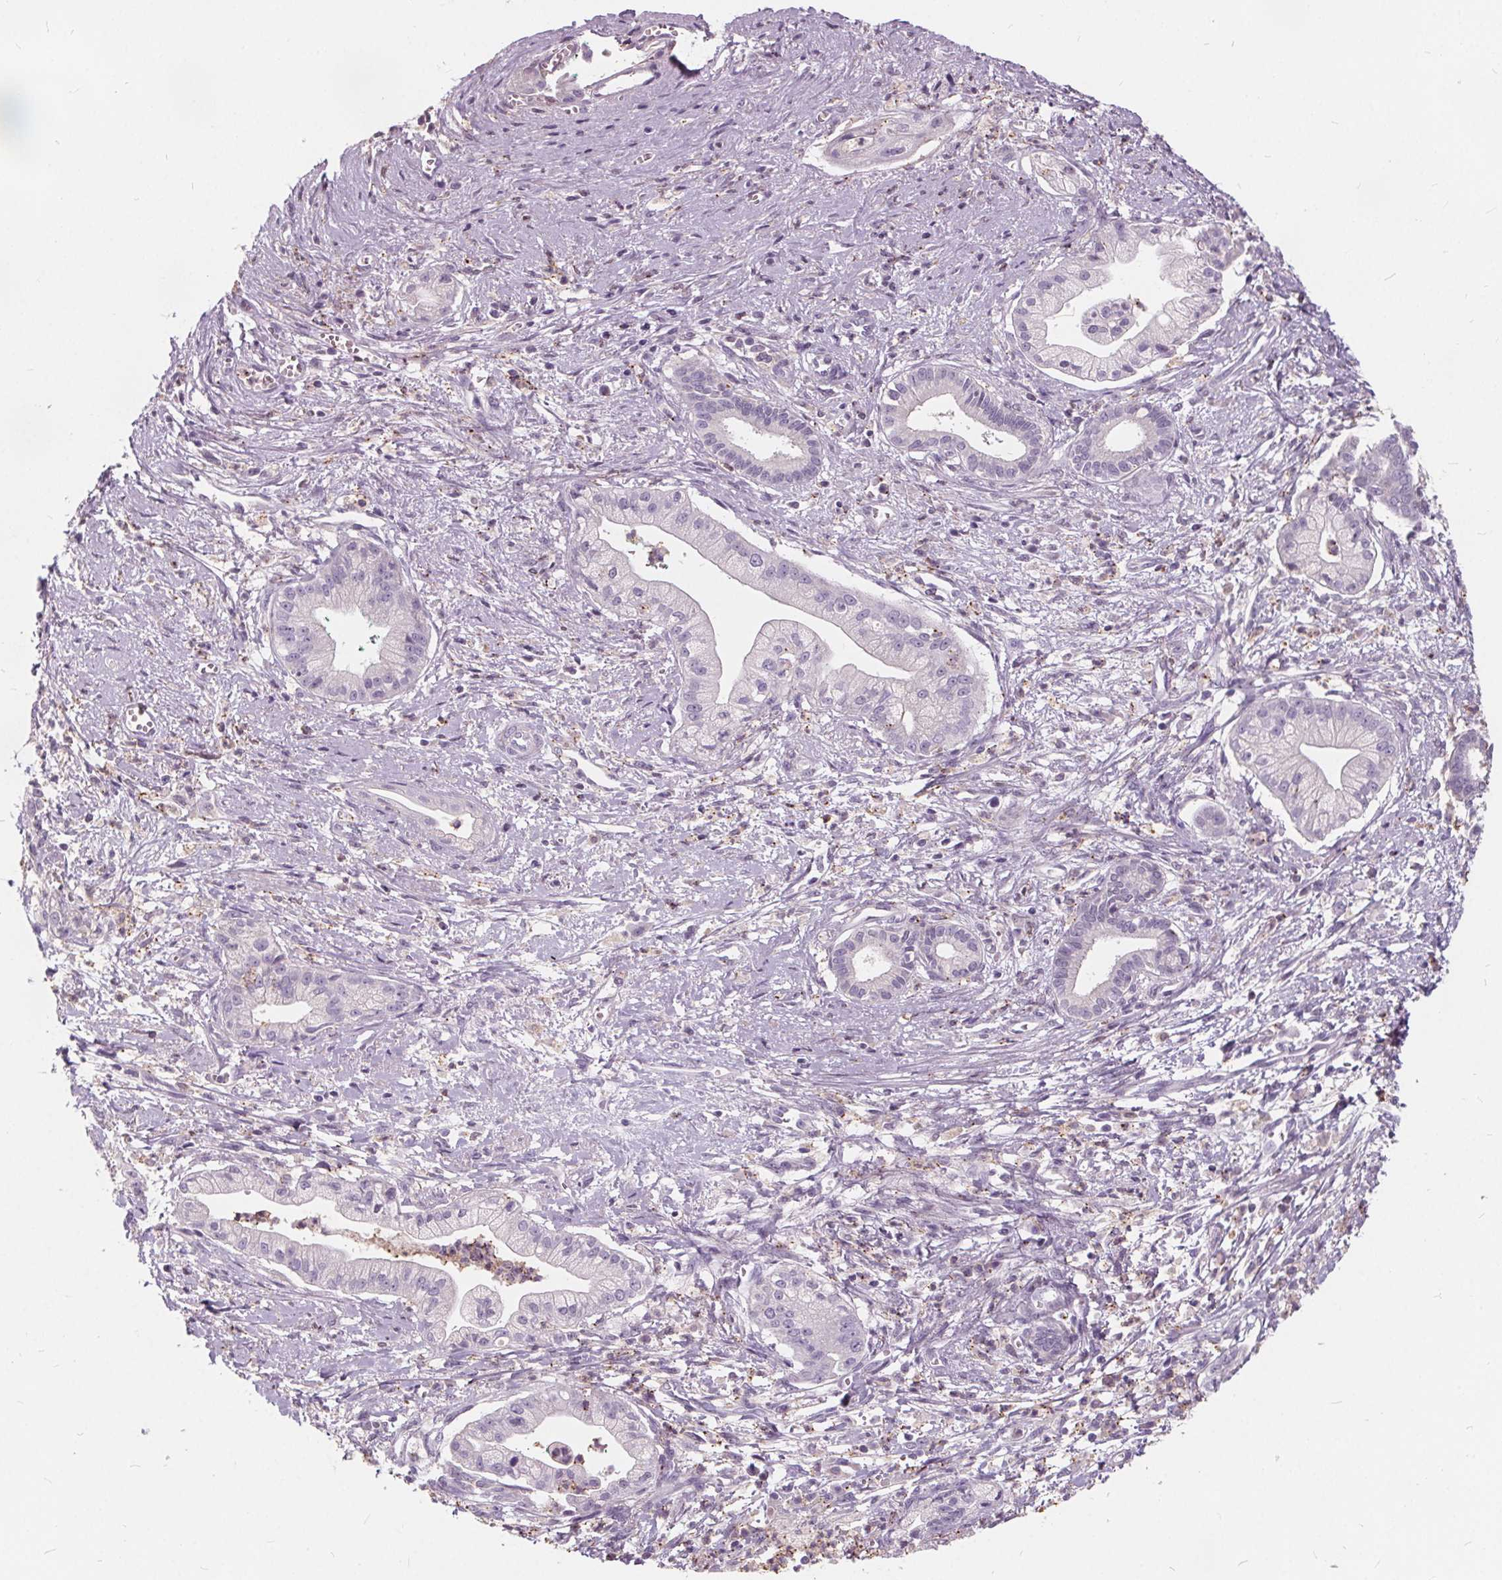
{"staining": {"intensity": "negative", "quantity": "none", "location": "none"}, "tissue": "pancreatic cancer", "cell_type": "Tumor cells", "image_type": "cancer", "snomed": [{"axis": "morphology", "description": "Normal tissue, NOS"}, {"axis": "morphology", "description": "Adenocarcinoma, NOS"}, {"axis": "topography", "description": "Lymph node"}, {"axis": "topography", "description": "Pancreas"}], "caption": "DAB (3,3'-diaminobenzidine) immunohistochemical staining of human adenocarcinoma (pancreatic) exhibits no significant expression in tumor cells.", "gene": "HAAO", "patient": {"sex": "female", "age": 58}}